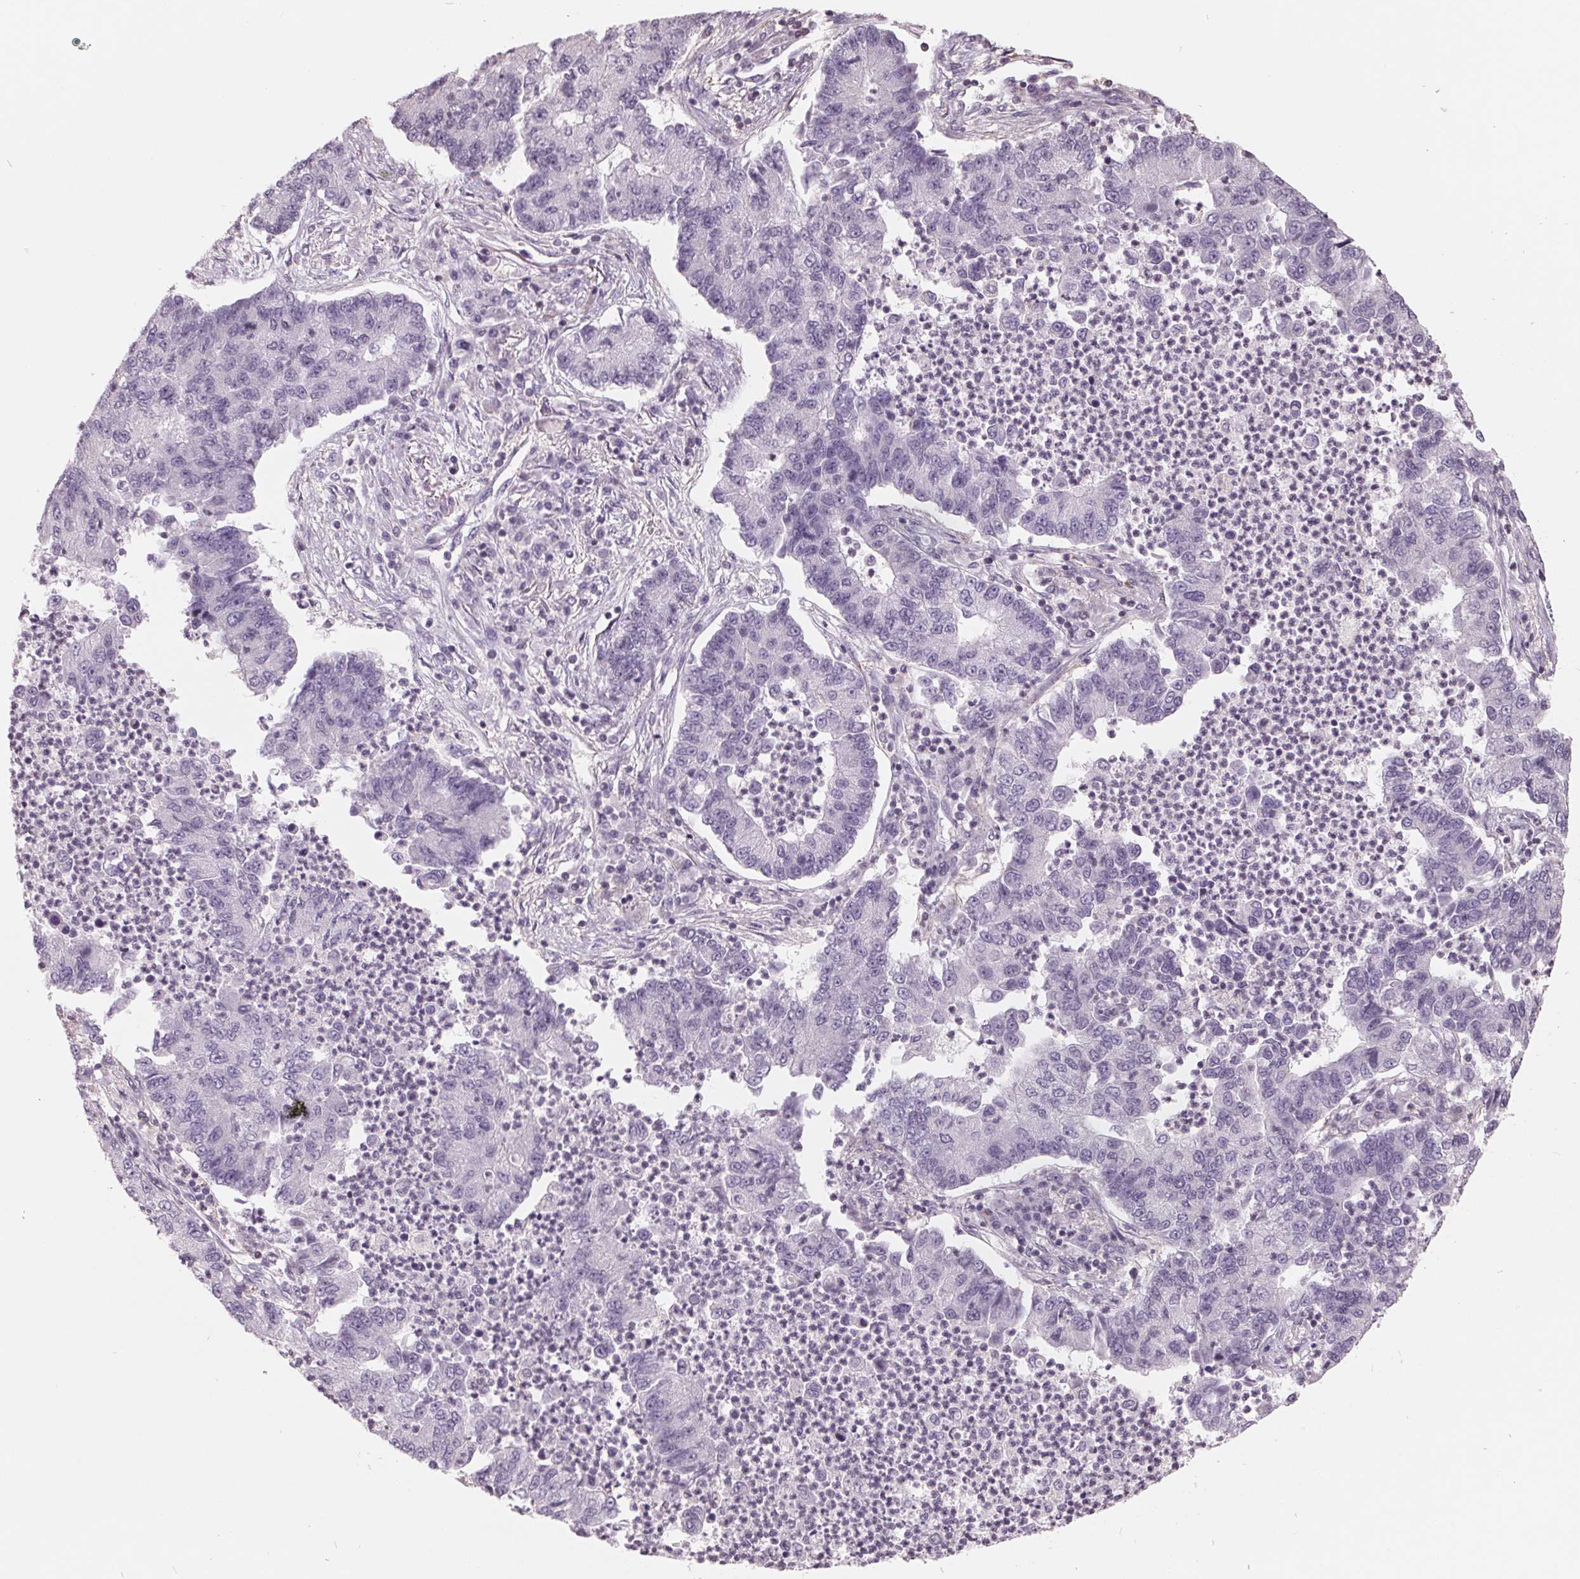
{"staining": {"intensity": "negative", "quantity": "none", "location": "none"}, "tissue": "lung cancer", "cell_type": "Tumor cells", "image_type": "cancer", "snomed": [{"axis": "morphology", "description": "Adenocarcinoma, NOS"}, {"axis": "topography", "description": "Lung"}], "caption": "An immunohistochemistry photomicrograph of lung adenocarcinoma is shown. There is no staining in tumor cells of lung adenocarcinoma.", "gene": "FTCD", "patient": {"sex": "female", "age": 57}}